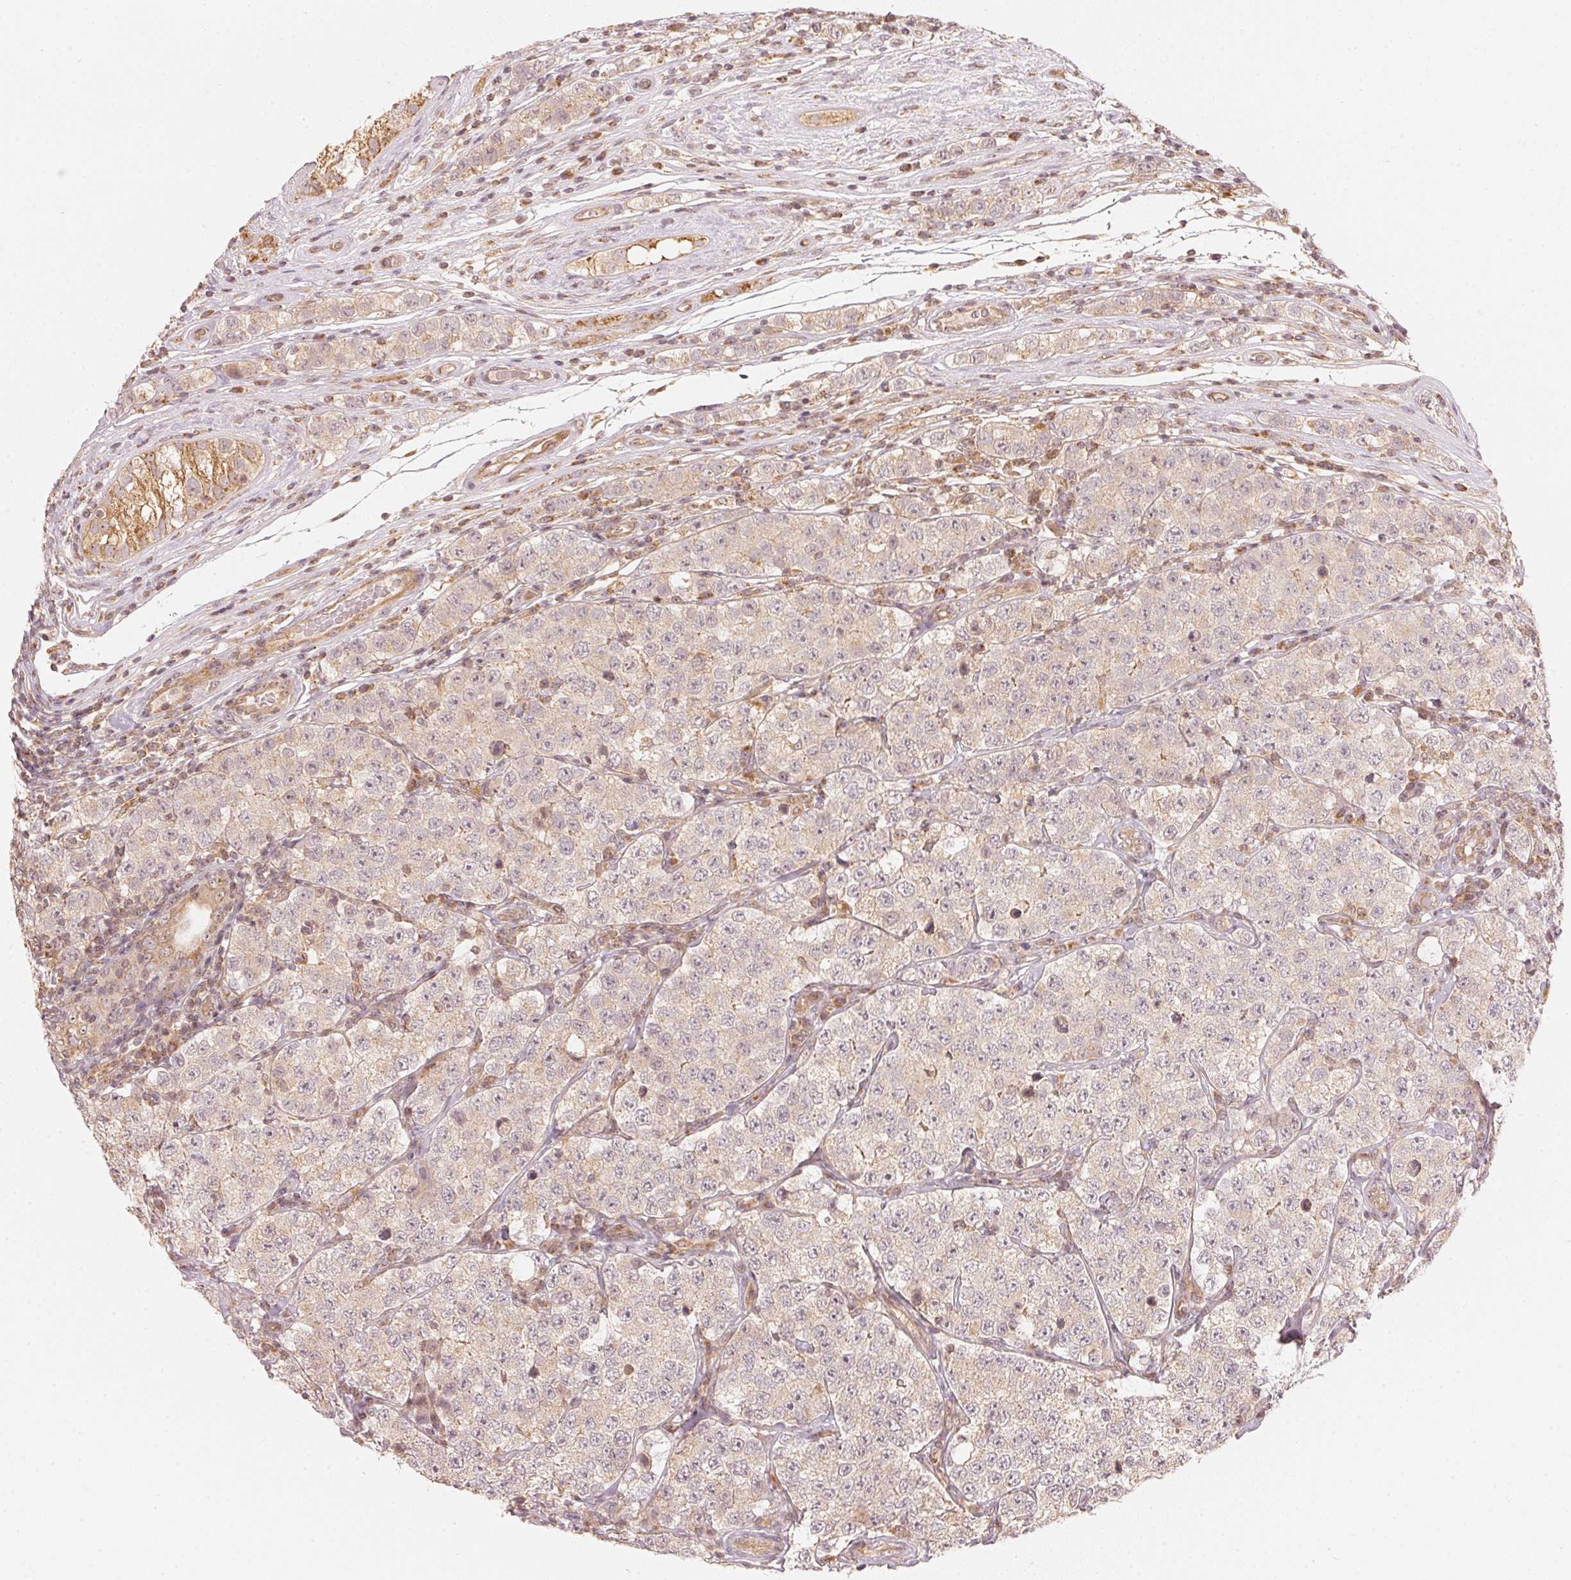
{"staining": {"intensity": "weak", "quantity": ">75%", "location": "cytoplasmic/membranous"}, "tissue": "testis cancer", "cell_type": "Tumor cells", "image_type": "cancer", "snomed": [{"axis": "morphology", "description": "Seminoma, NOS"}, {"axis": "topography", "description": "Testis"}], "caption": "Immunohistochemical staining of human seminoma (testis) reveals low levels of weak cytoplasmic/membranous positivity in about >75% of tumor cells.", "gene": "WDR54", "patient": {"sex": "male", "age": 34}}